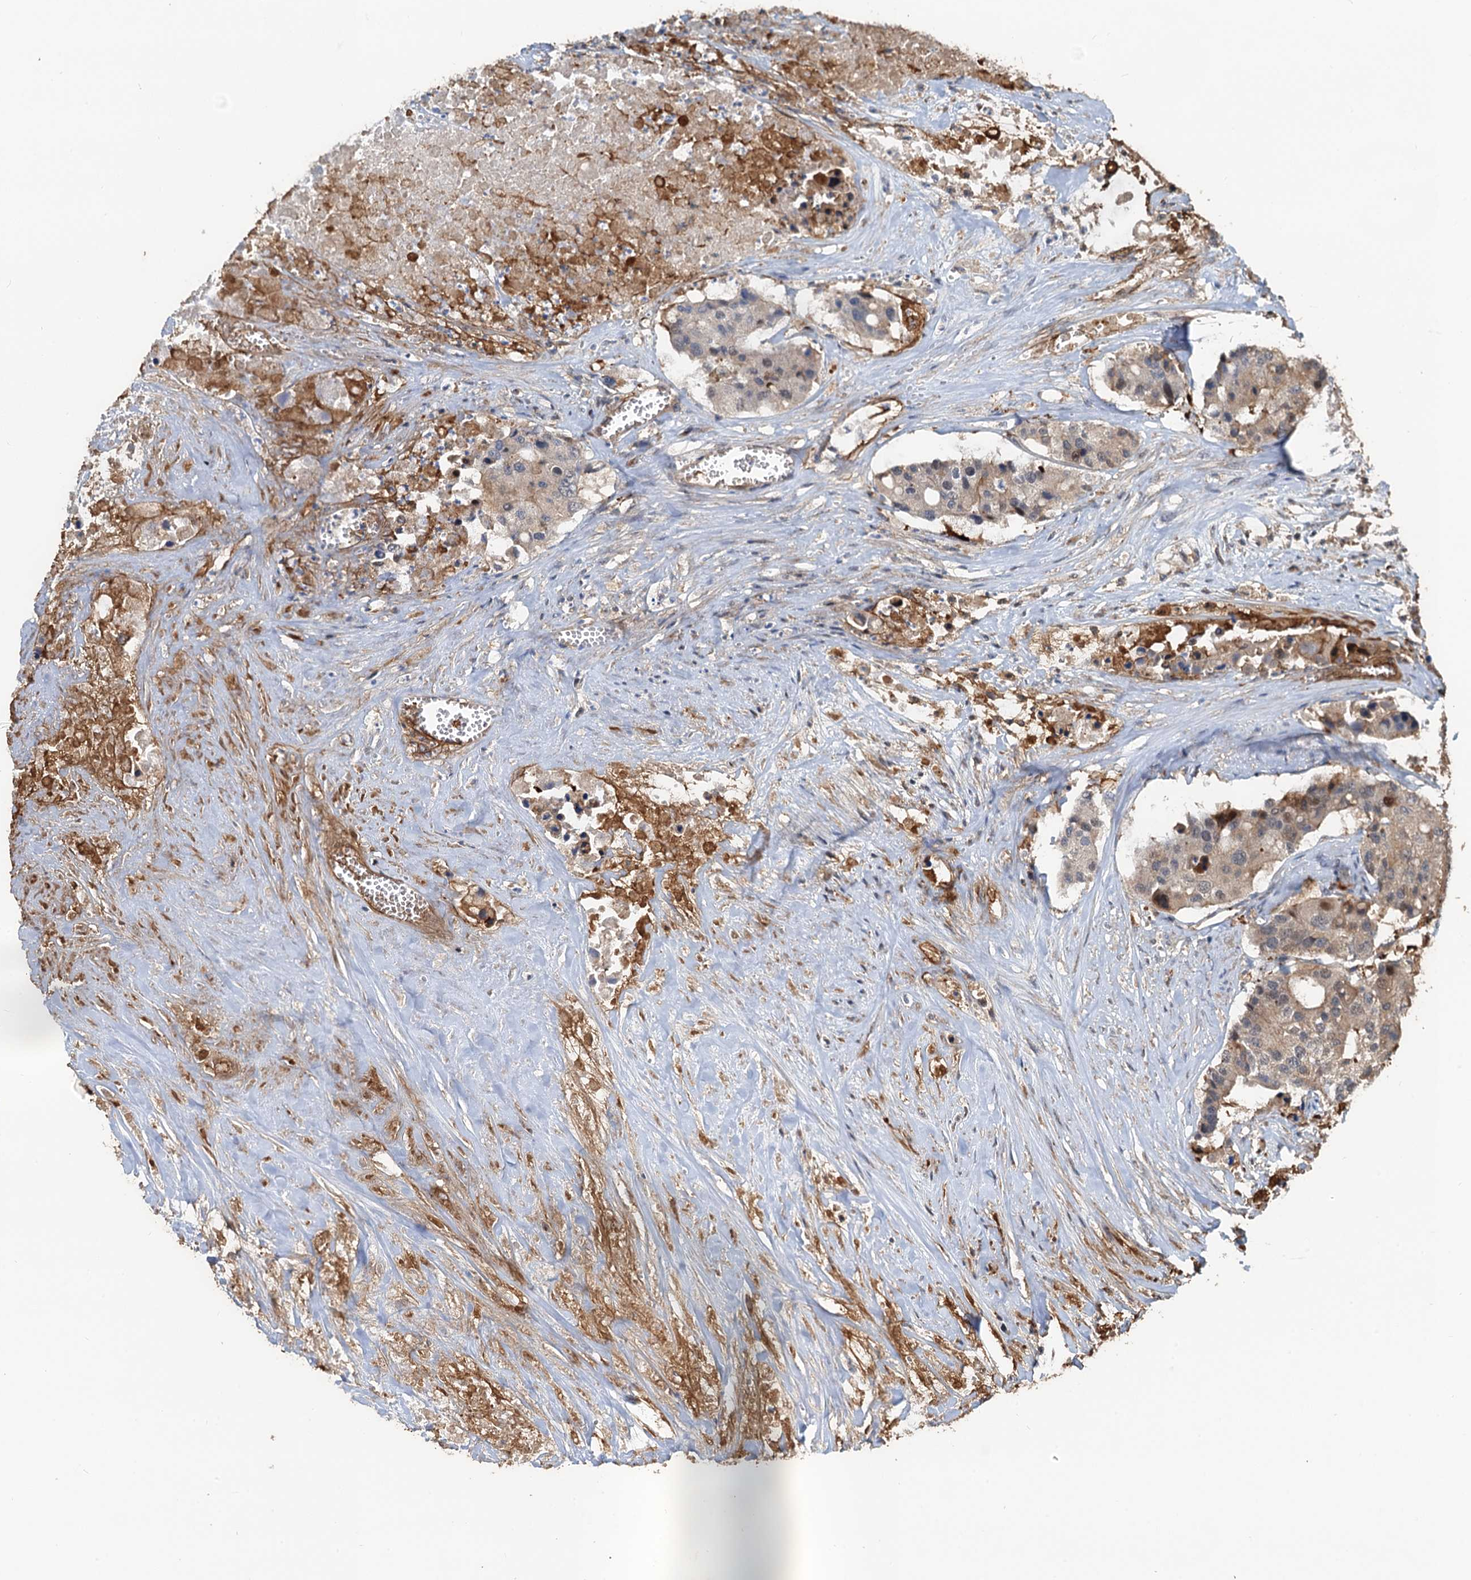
{"staining": {"intensity": "moderate", "quantity": "25%-75%", "location": "cytoplasmic/membranous"}, "tissue": "colorectal cancer", "cell_type": "Tumor cells", "image_type": "cancer", "snomed": [{"axis": "morphology", "description": "Adenocarcinoma, NOS"}, {"axis": "topography", "description": "Colon"}], "caption": "Immunohistochemistry (DAB (3,3'-diaminobenzidine)) staining of adenocarcinoma (colorectal) shows moderate cytoplasmic/membranous protein positivity in approximately 25%-75% of tumor cells.", "gene": "DEXI", "patient": {"sex": "male", "age": 77}}